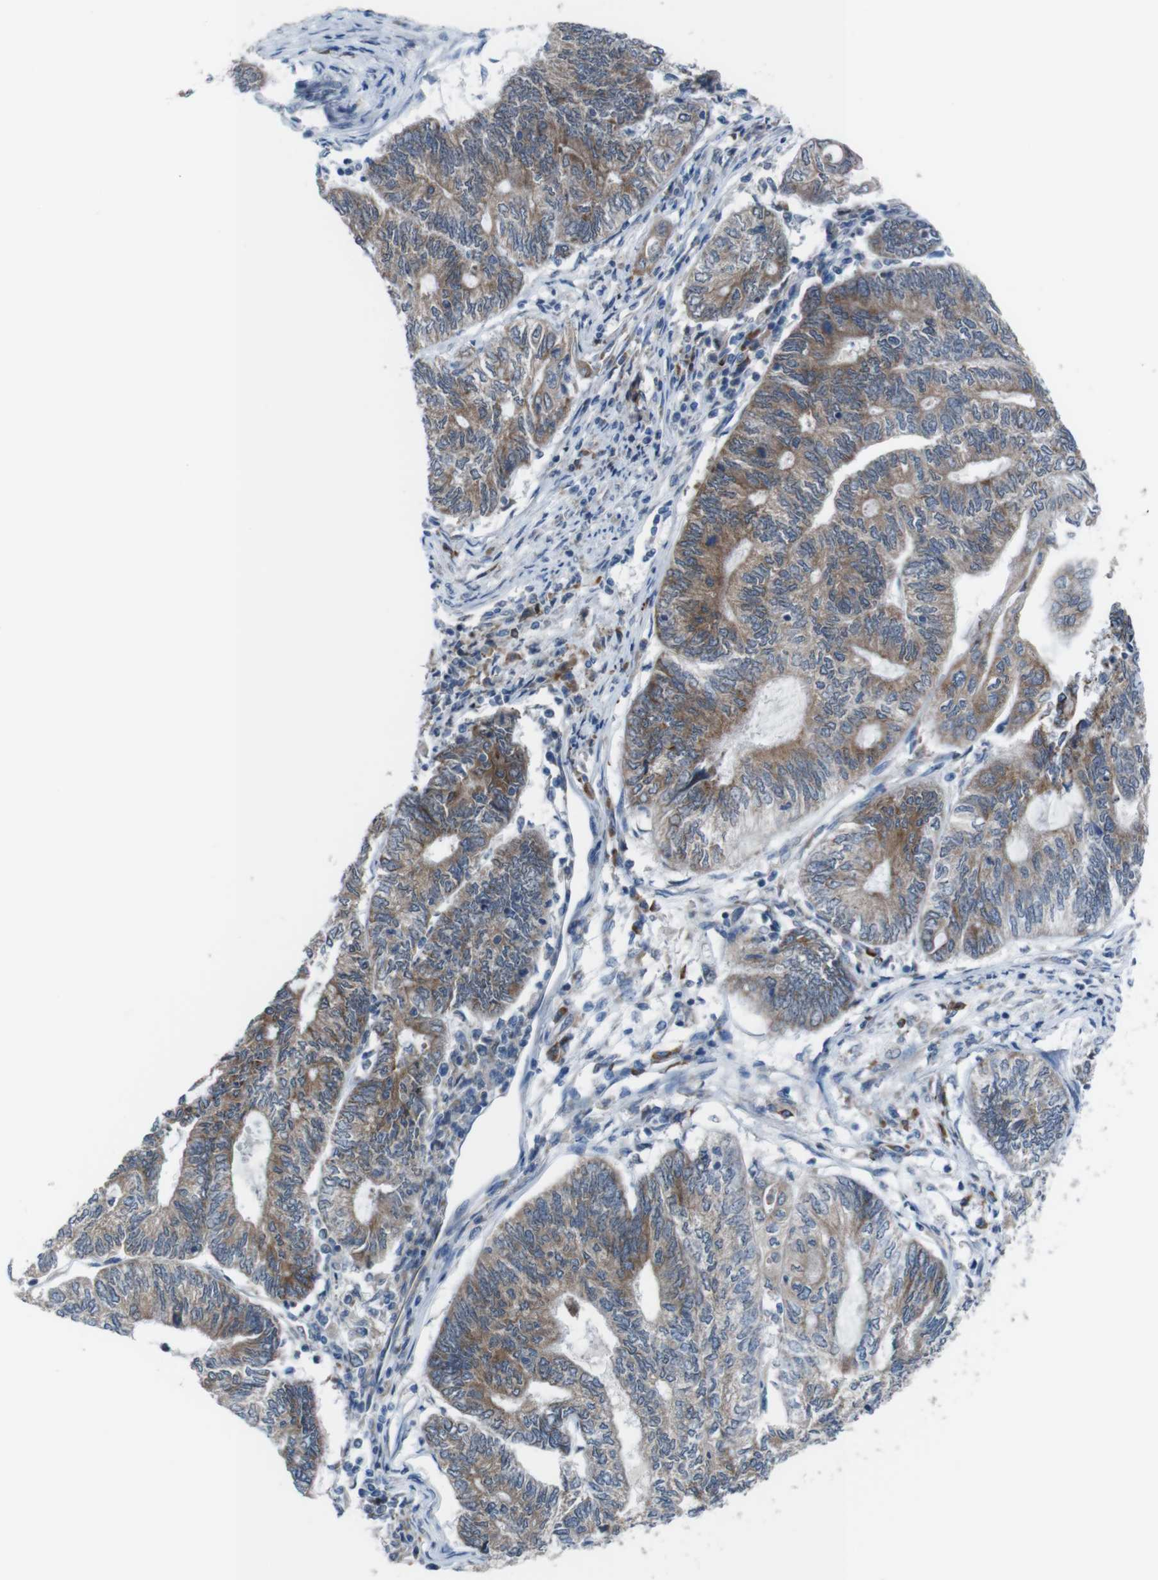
{"staining": {"intensity": "moderate", "quantity": ">75%", "location": "cytoplasmic/membranous"}, "tissue": "endometrial cancer", "cell_type": "Tumor cells", "image_type": "cancer", "snomed": [{"axis": "morphology", "description": "Adenocarcinoma, NOS"}, {"axis": "topography", "description": "Uterus"}, {"axis": "topography", "description": "Endometrium"}], "caption": "DAB (3,3'-diaminobenzidine) immunohistochemical staining of endometrial cancer (adenocarcinoma) demonstrates moderate cytoplasmic/membranous protein expression in about >75% of tumor cells.", "gene": "CDH22", "patient": {"sex": "female", "age": 70}}